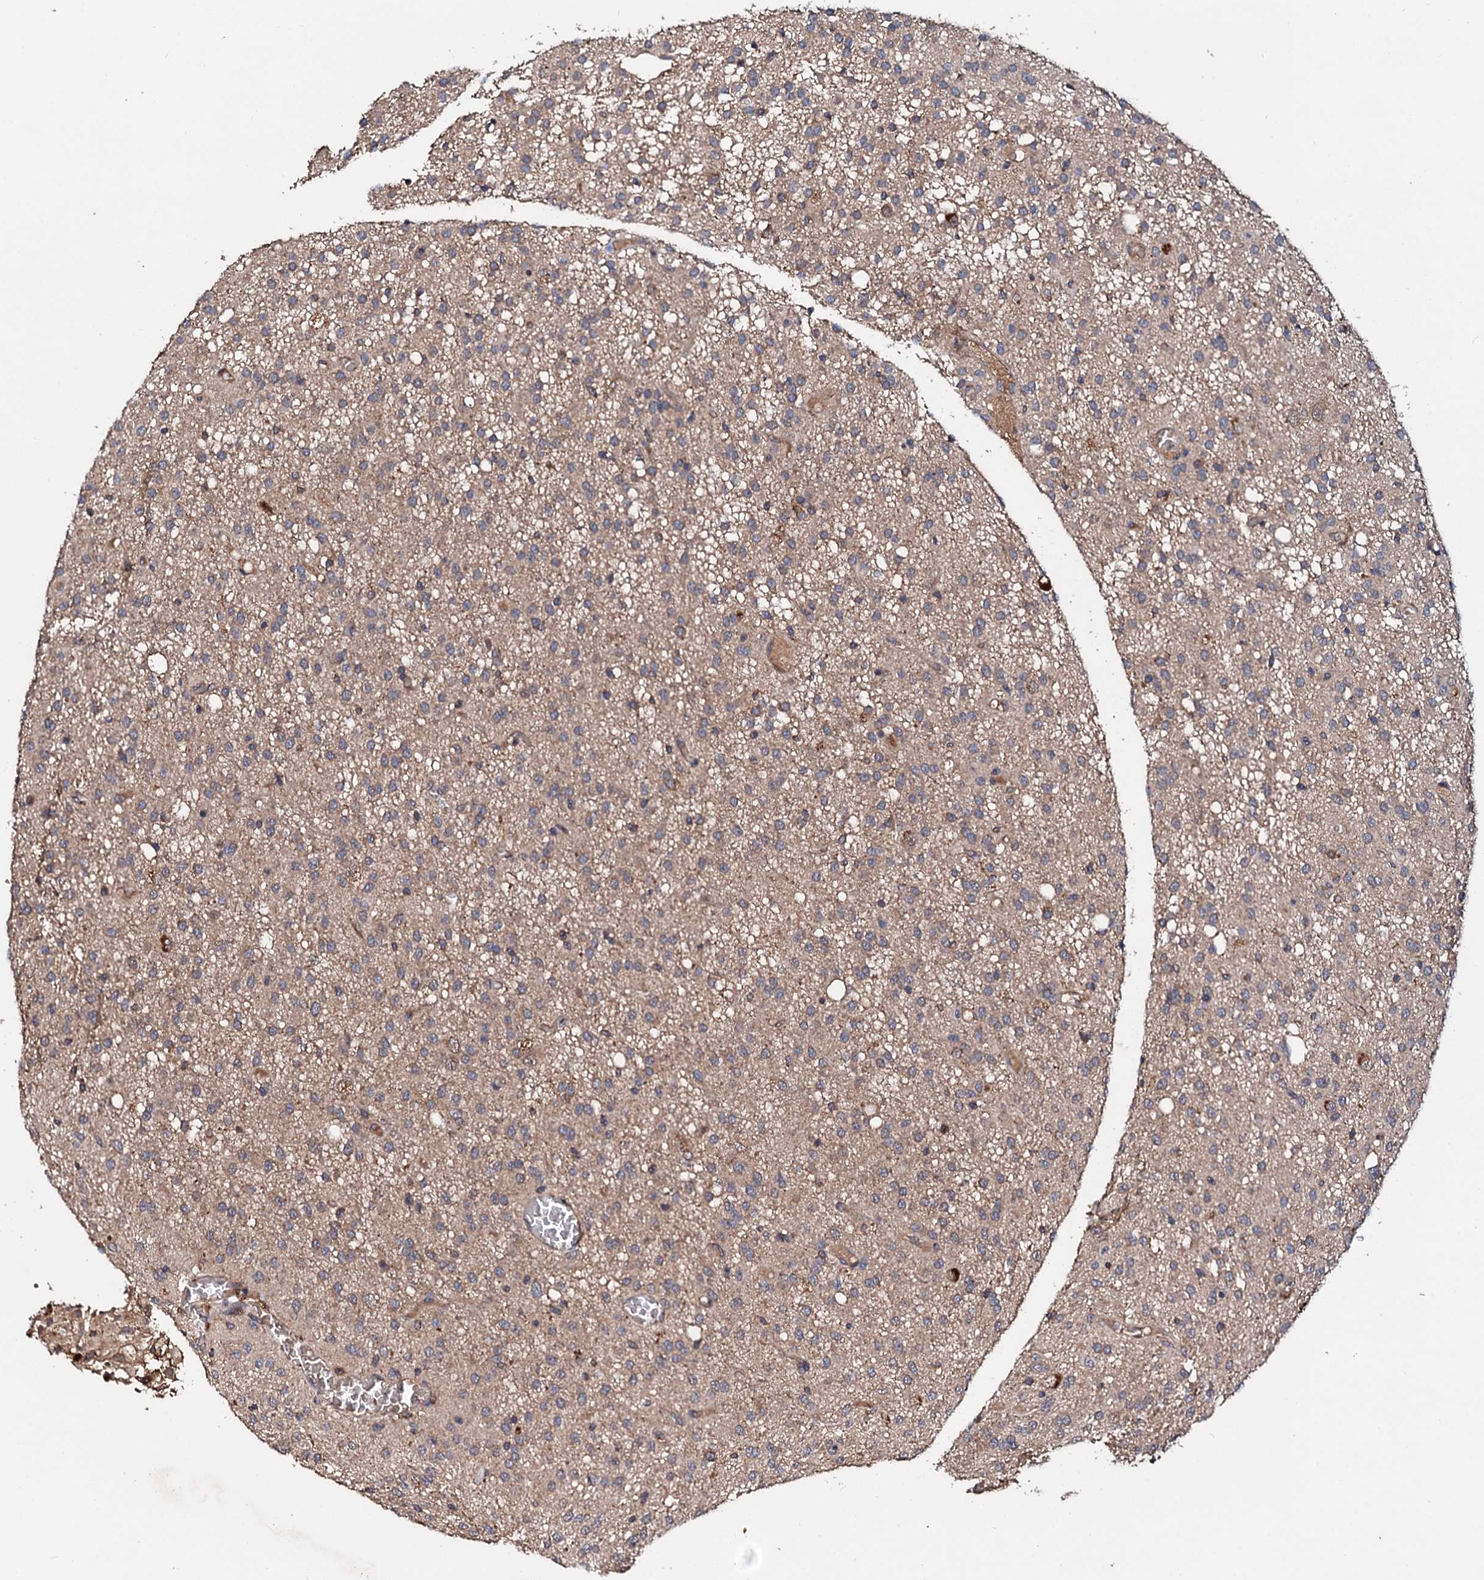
{"staining": {"intensity": "weak", "quantity": "<25%", "location": "cytoplasmic/membranous"}, "tissue": "glioma", "cell_type": "Tumor cells", "image_type": "cancer", "snomed": [{"axis": "morphology", "description": "Glioma, malignant, High grade"}, {"axis": "topography", "description": "Brain"}], "caption": "There is no significant staining in tumor cells of high-grade glioma (malignant). Nuclei are stained in blue.", "gene": "EXTL1", "patient": {"sex": "female", "age": 59}}